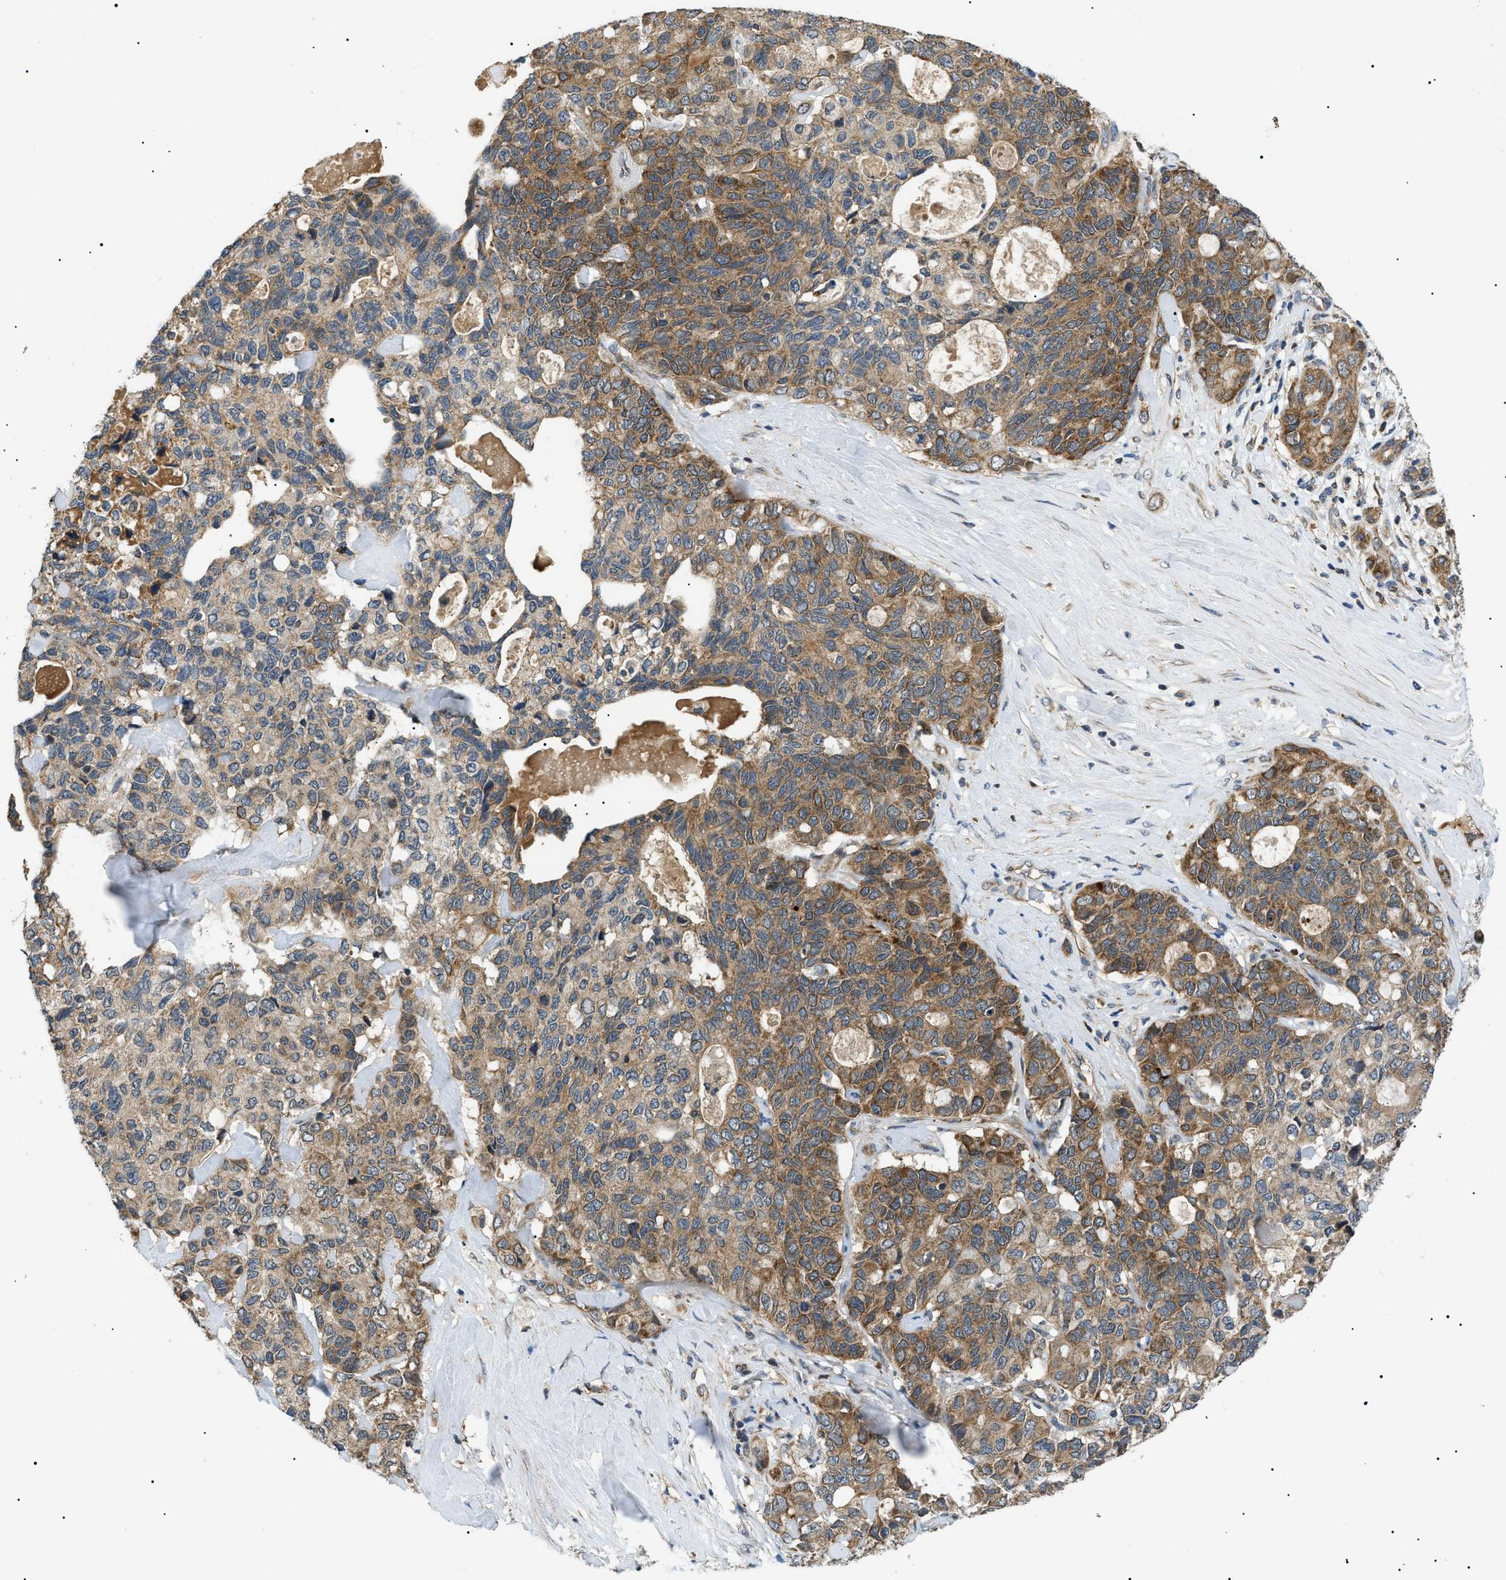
{"staining": {"intensity": "moderate", "quantity": ">75%", "location": "cytoplasmic/membranous"}, "tissue": "pancreatic cancer", "cell_type": "Tumor cells", "image_type": "cancer", "snomed": [{"axis": "morphology", "description": "Adenocarcinoma, NOS"}, {"axis": "topography", "description": "Pancreas"}], "caption": "Protein expression analysis of pancreatic adenocarcinoma exhibits moderate cytoplasmic/membranous positivity in about >75% of tumor cells.", "gene": "SRPK1", "patient": {"sex": "female", "age": 56}}